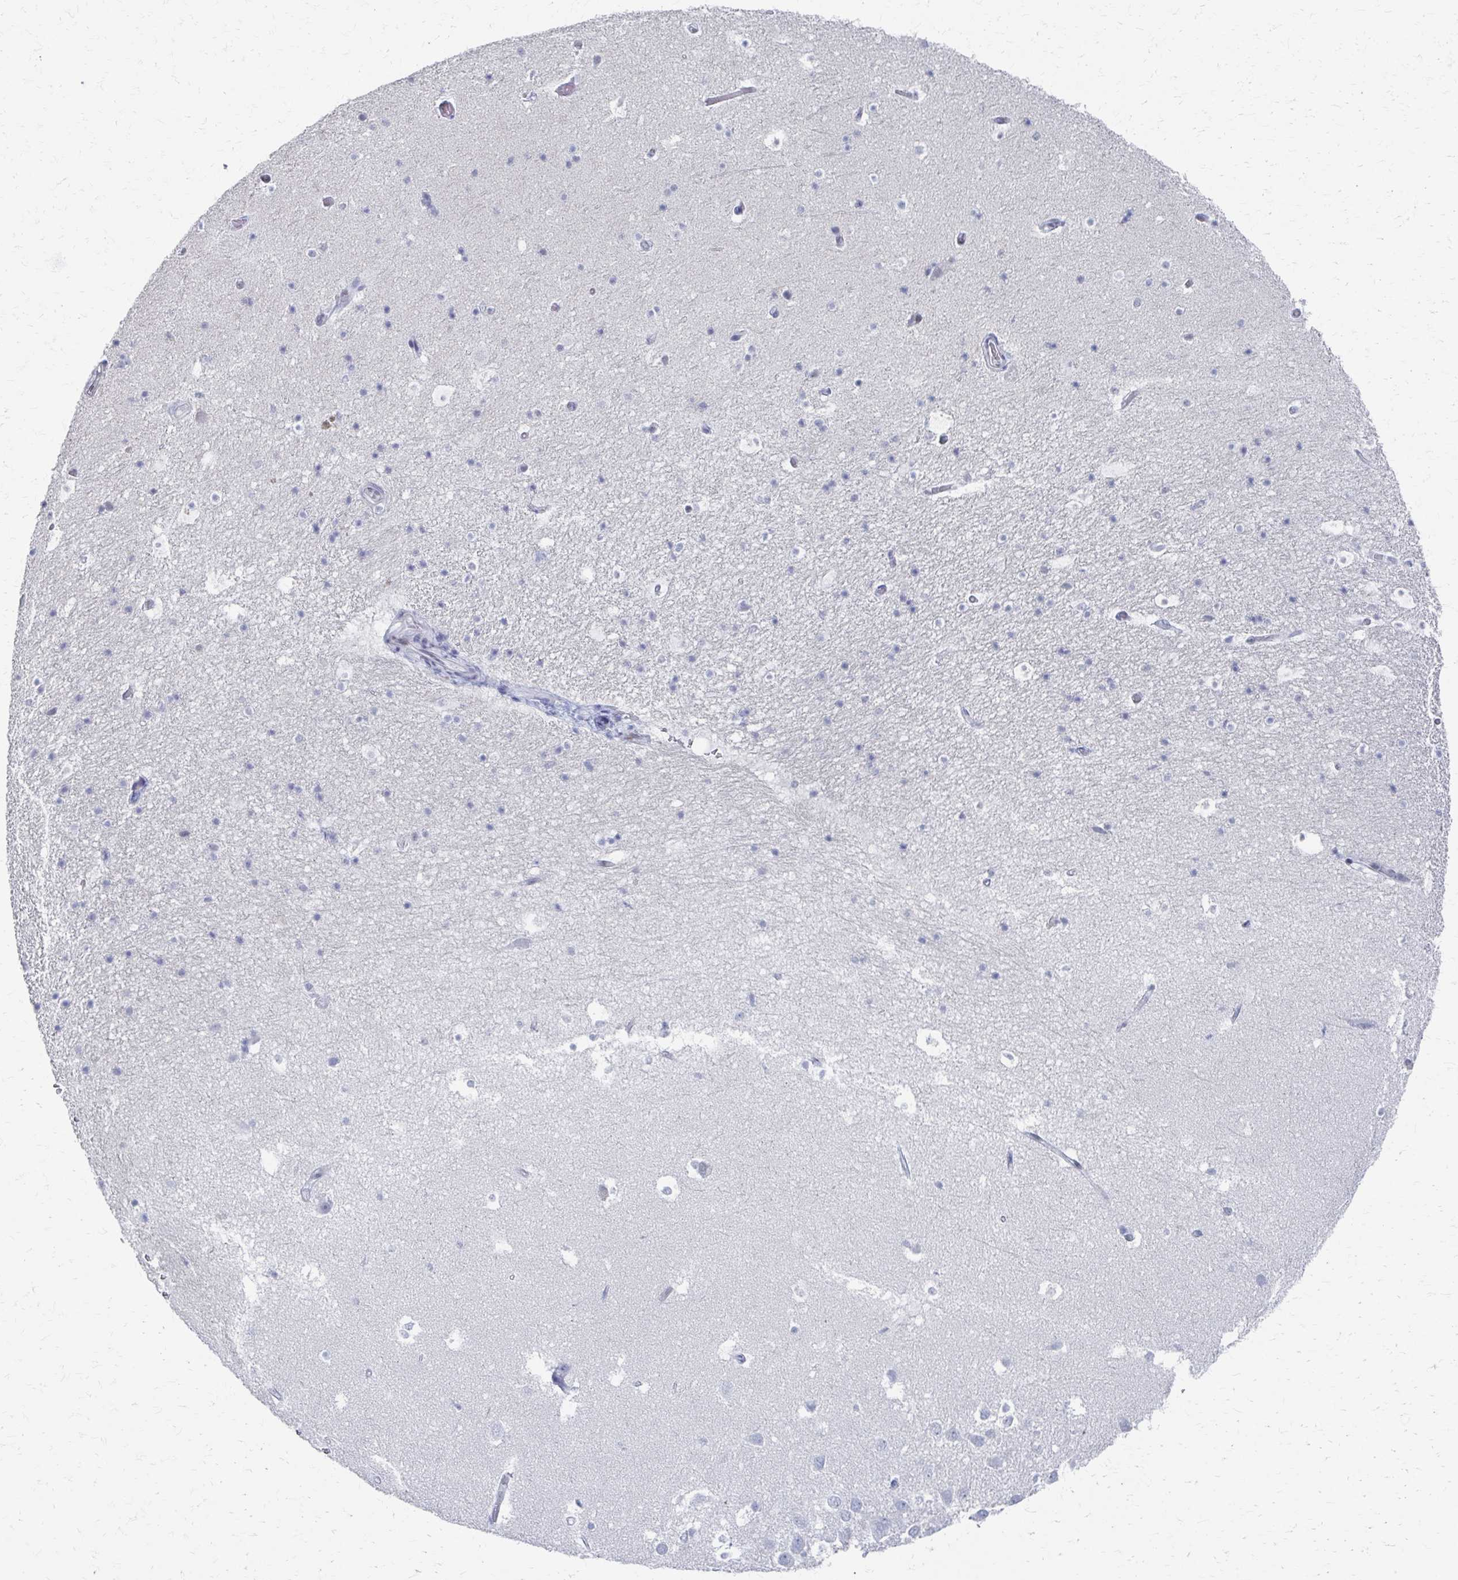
{"staining": {"intensity": "negative", "quantity": "none", "location": "none"}, "tissue": "hippocampus", "cell_type": "Glial cells", "image_type": "normal", "snomed": [{"axis": "morphology", "description": "Normal tissue, NOS"}, {"axis": "topography", "description": "Hippocampus"}], "caption": "Immunohistochemistry histopathology image of benign hippocampus: human hippocampus stained with DAB demonstrates no significant protein expression in glial cells.", "gene": "CDIN1", "patient": {"sex": "male", "age": 26}}